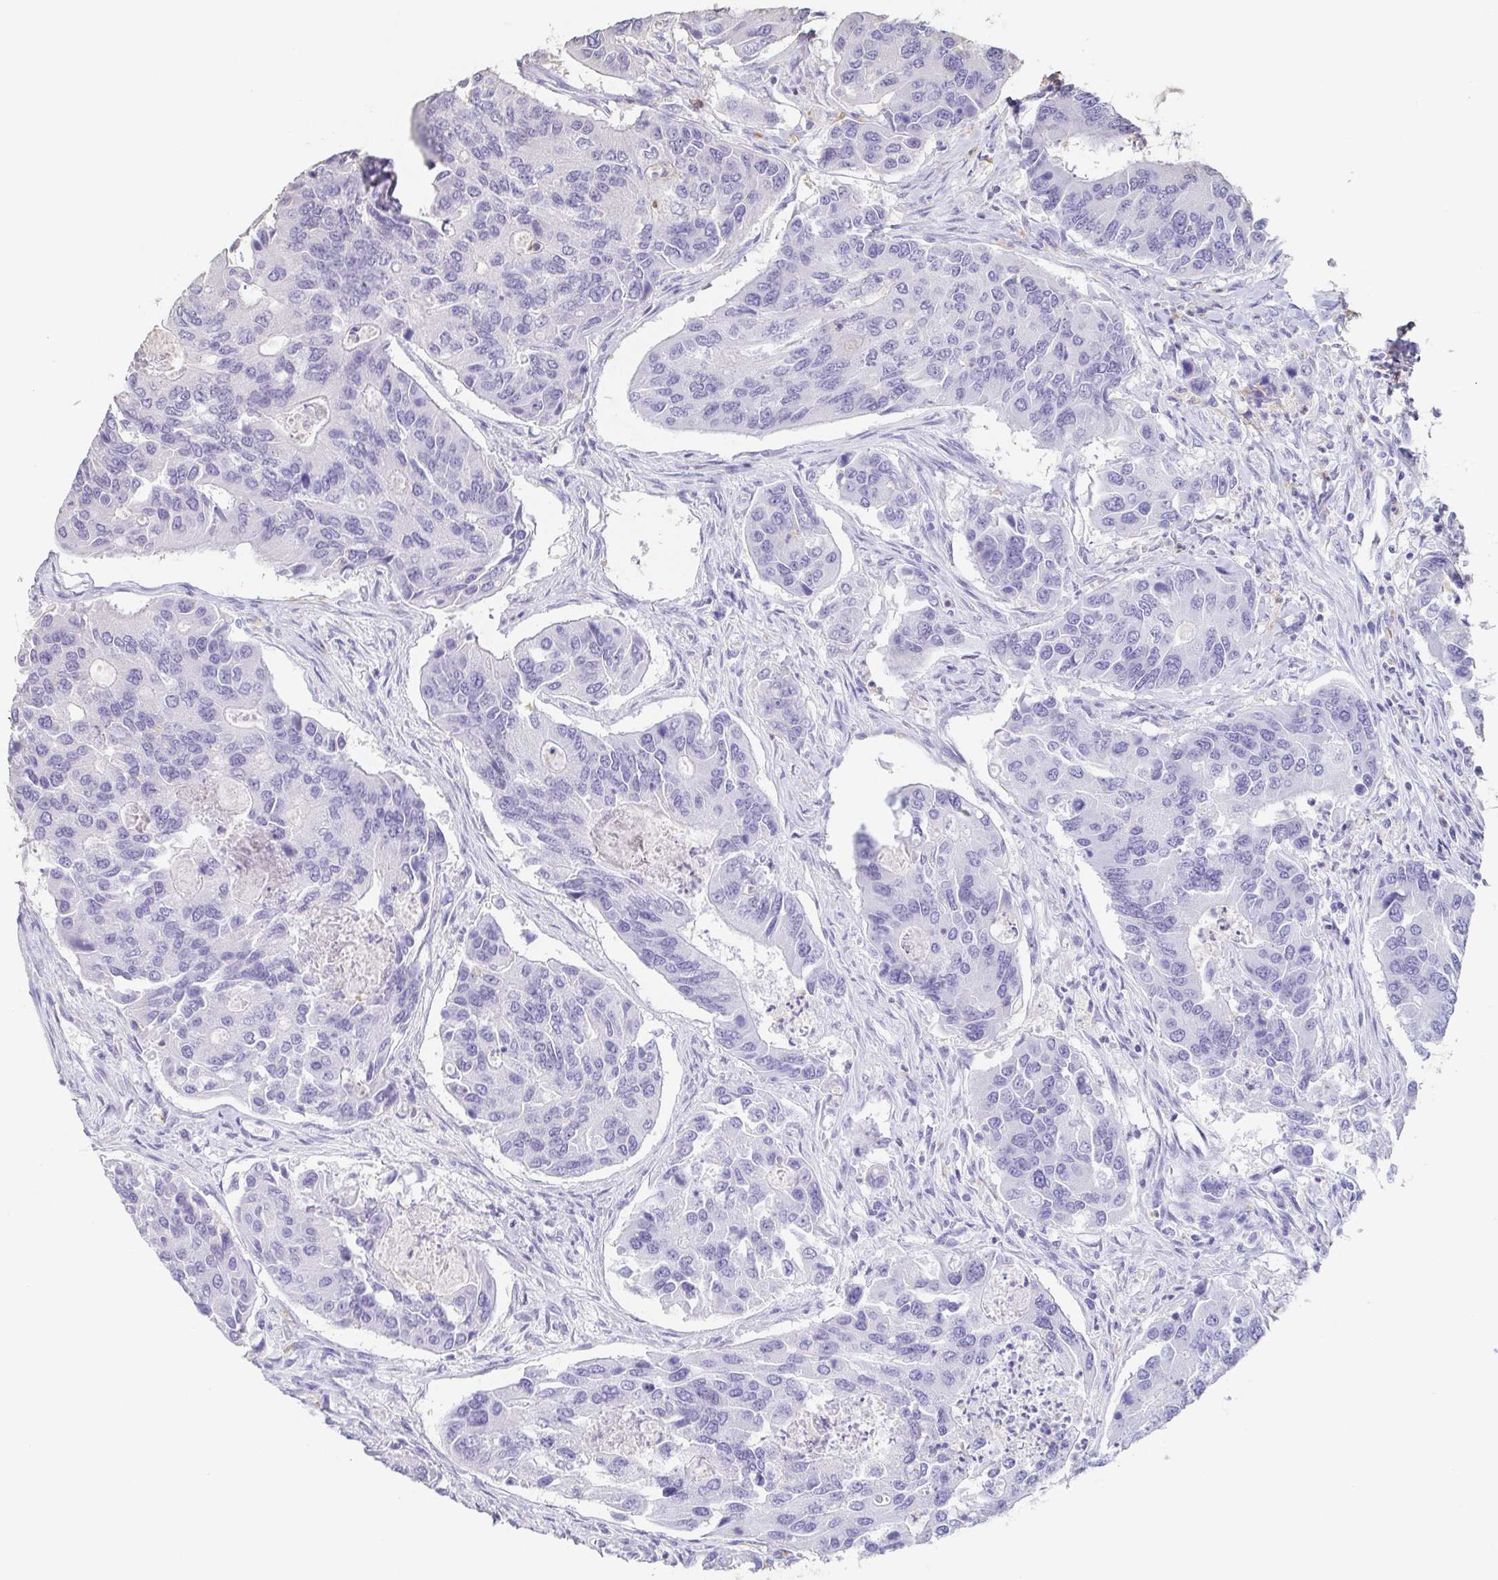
{"staining": {"intensity": "negative", "quantity": "none", "location": "none"}, "tissue": "colorectal cancer", "cell_type": "Tumor cells", "image_type": "cancer", "snomed": [{"axis": "morphology", "description": "Adenocarcinoma, NOS"}, {"axis": "topography", "description": "Colon"}], "caption": "Human adenocarcinoma (colorectal) stained for a protein using immunohistochemistry (IHC) shows no expression in tumor cells.", "gene": "BPIFA2", "patient": {"sex": "female", "age": 67}}